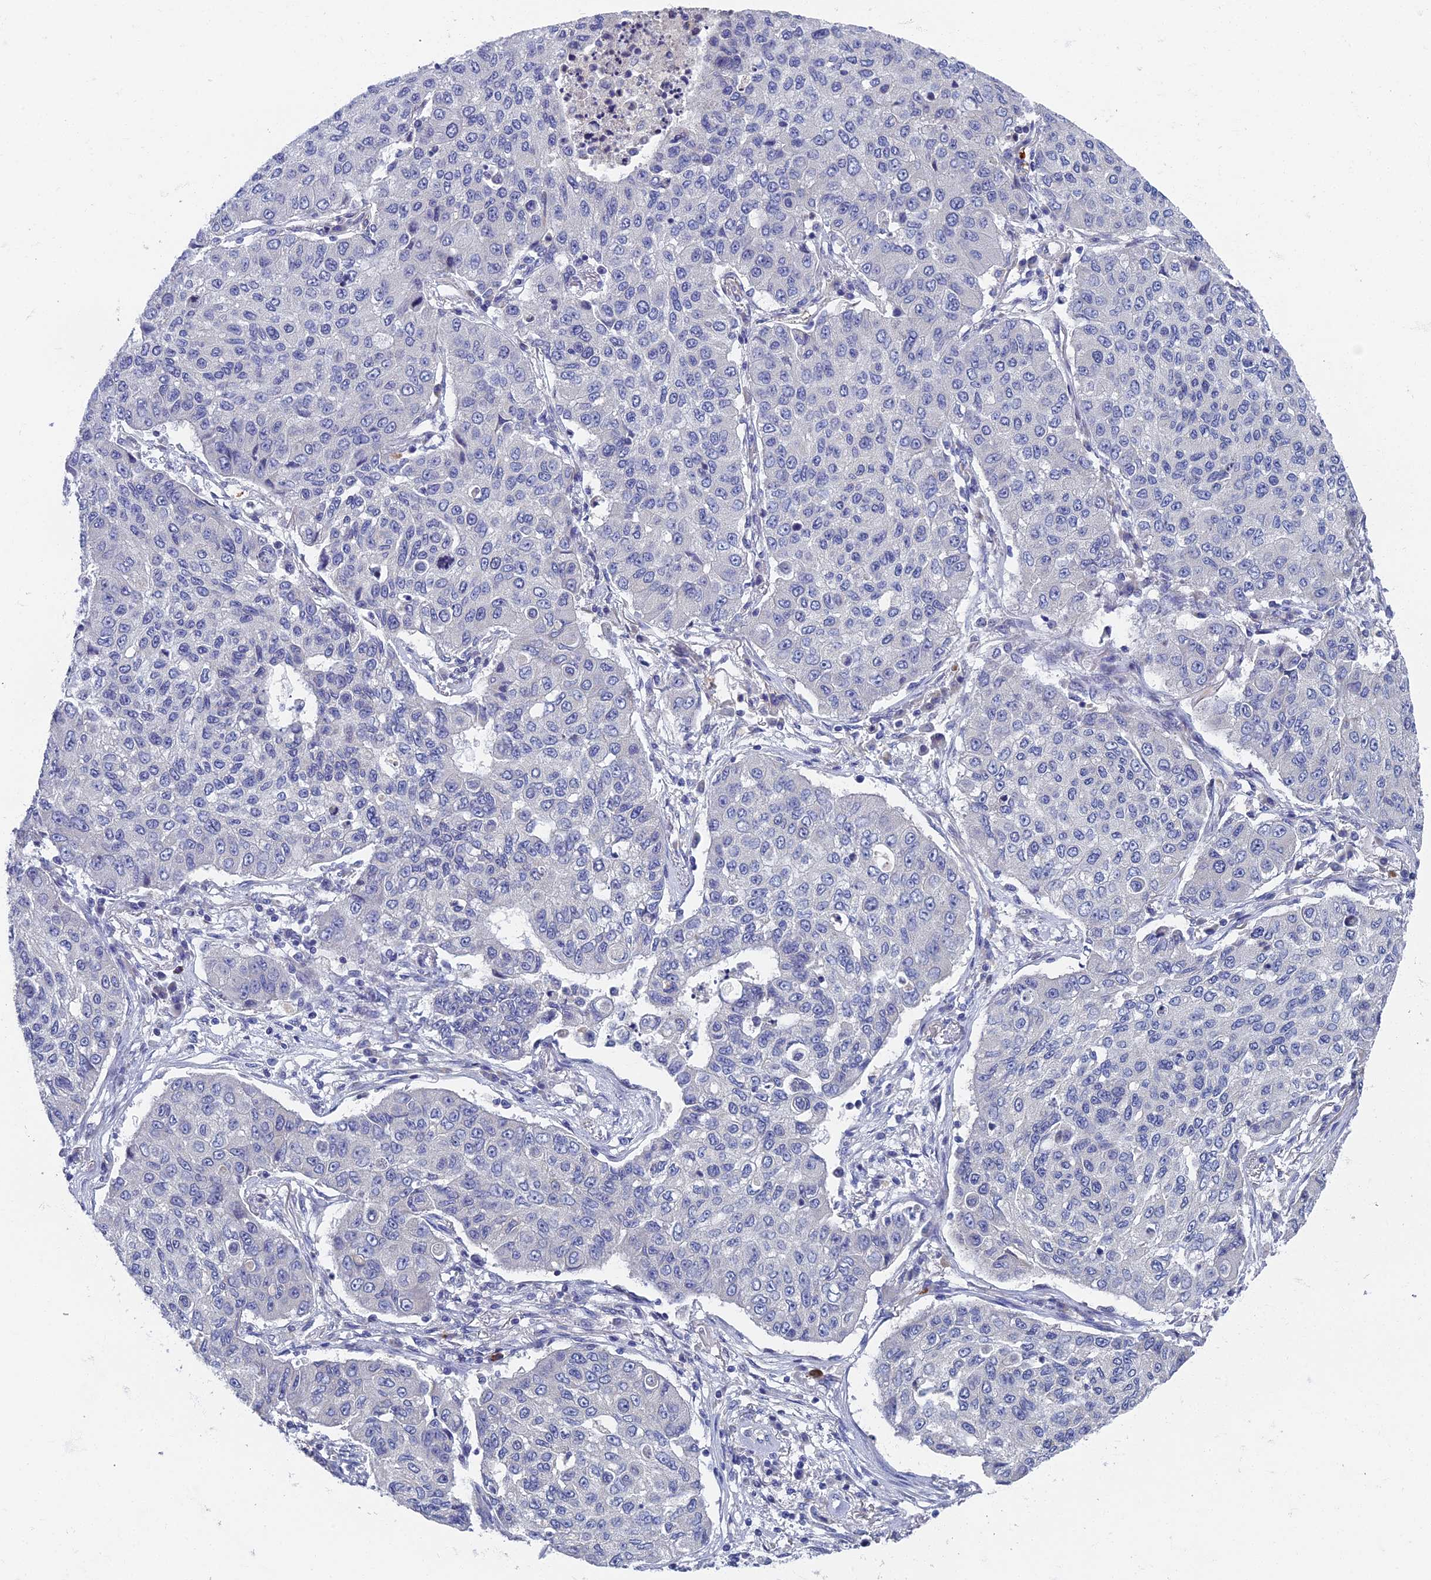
{"staining": {"intensity": "negative", "quantity": "none", "location": "none"}, "tissue": "lung cancer", "cell_type": "Tumor cells", "image_type": "cancer", "snomed": [{"axis": "morphology", "description": "Squamous cell carcinoma, NOS"}, {"axis": "topography", "description": "Lung"}], "caption": "This is an IHC histopathology image of human lung cancer. There is no expression in tumor cells.", "gene": "SPIN4", "patient": {"sex": "male", "age": 74}}